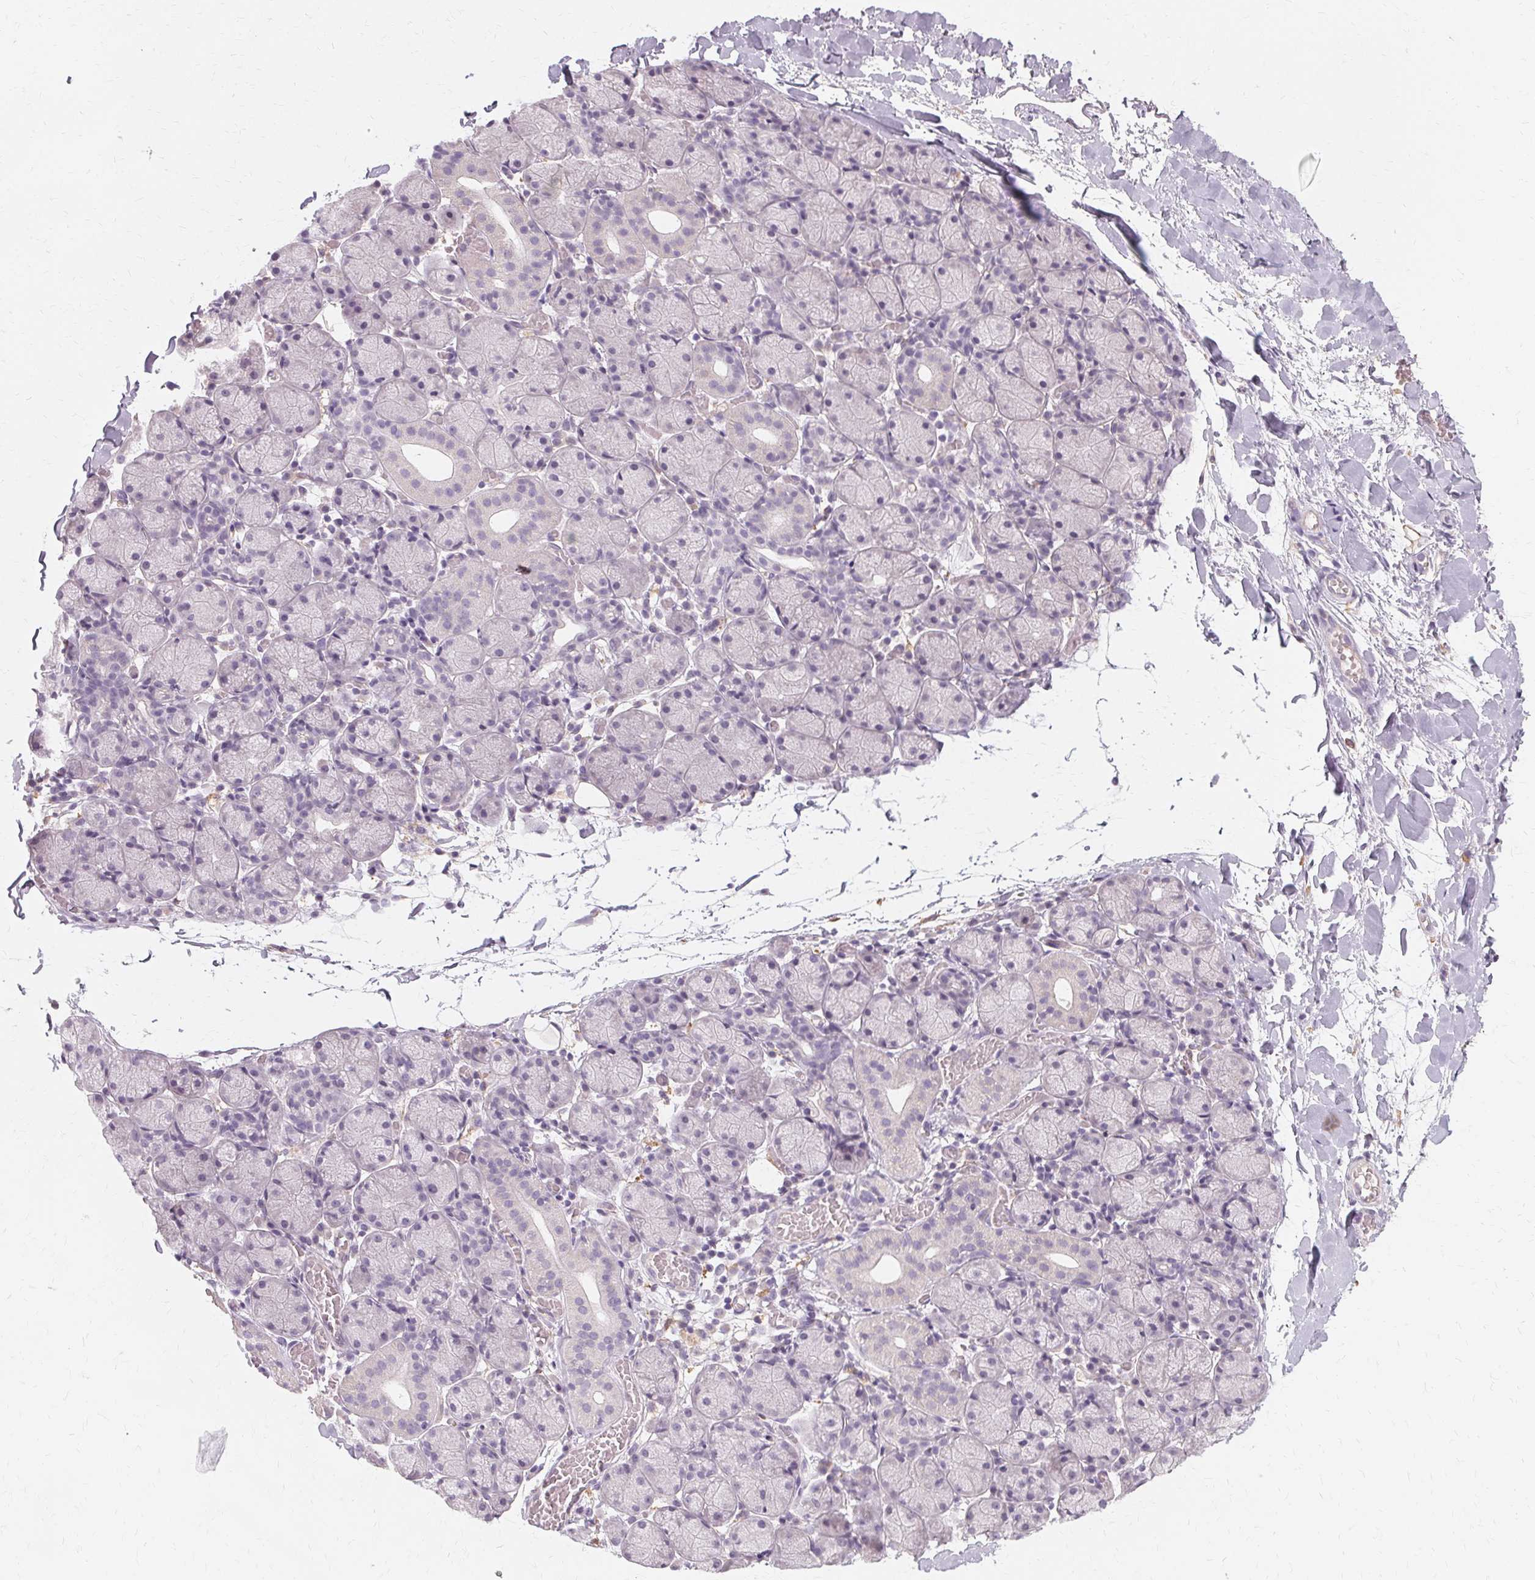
{"staining": {"intensity": "negative", "quantity": "none", "location": "none"}, "tissue": "salivary gland", "cell_type": "Glandular cells", "image_type": "normal", "snomed": [{"axis": "morphology", "description": "Normal tissue, NOS"}, {"axis": "topography", "description": "Salivary gland"}], "caption": "This is an immunohistochemistry image of normal human salivary gland. There is no positivity in glandular cells.", "gene": "IFNGR1", "patient": {"sex": "female", "age": 24}}